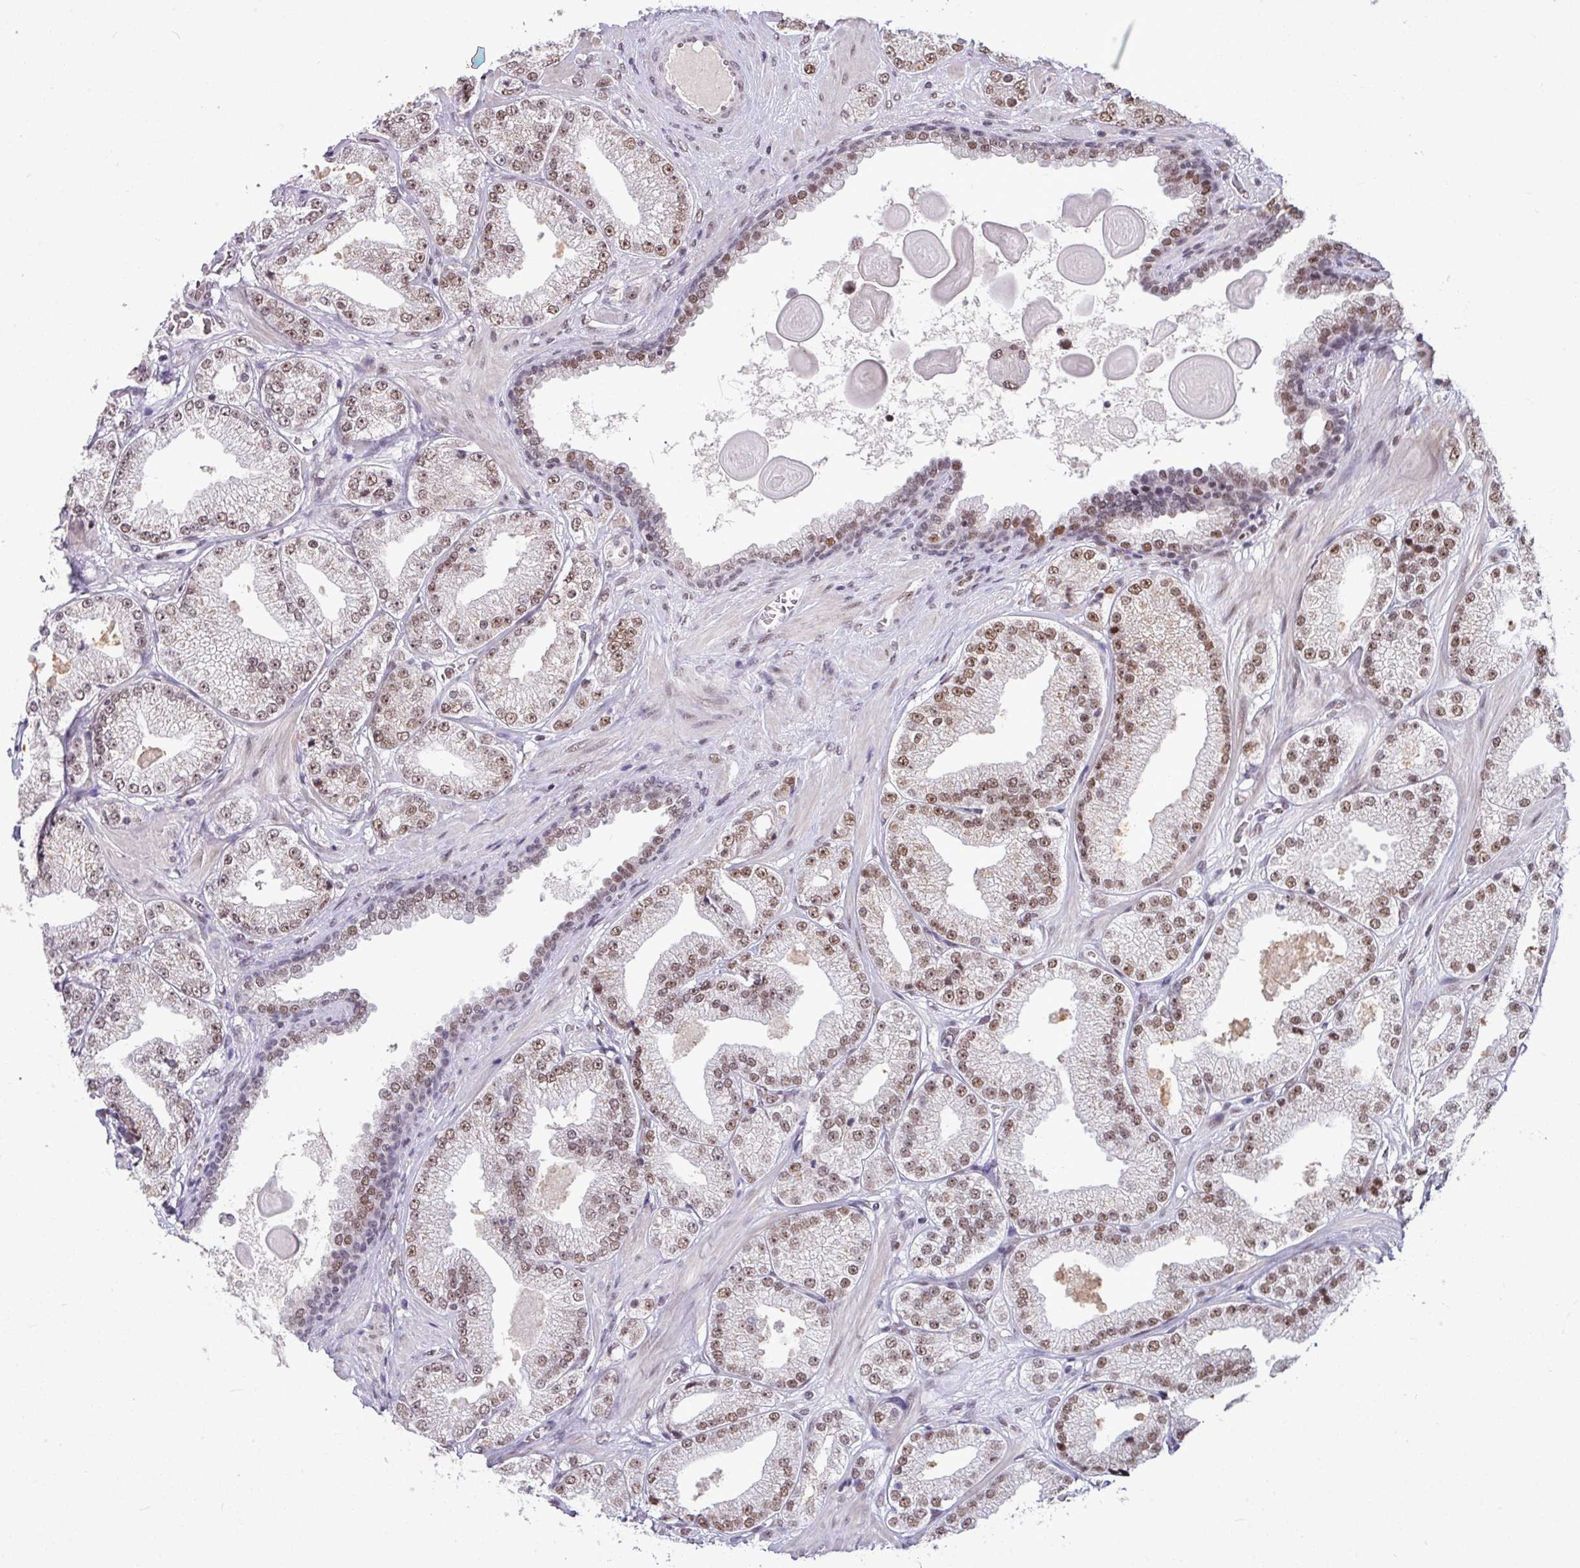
{"staining": {"intensity": "moderate", "quantity": ">75%", "location": "nuclear"}, "tissue": "prostate cancer", "cell_type": "Tumor cells", "image_type": "cancer", "snomed": [{"axis": "morphology", "description": "Adenocarcinoma, High grade"}, {"axis": "topography", "description": "Prostate"}], "caption": "Protein expression analysis of prostate cancer (adenocarcinoma (high-grade)) demonstrates moderate nuclear staining in approximately >75% of tumor cells.", "gene": "TDG", "patient": {"sex": "male", "age": 68}}